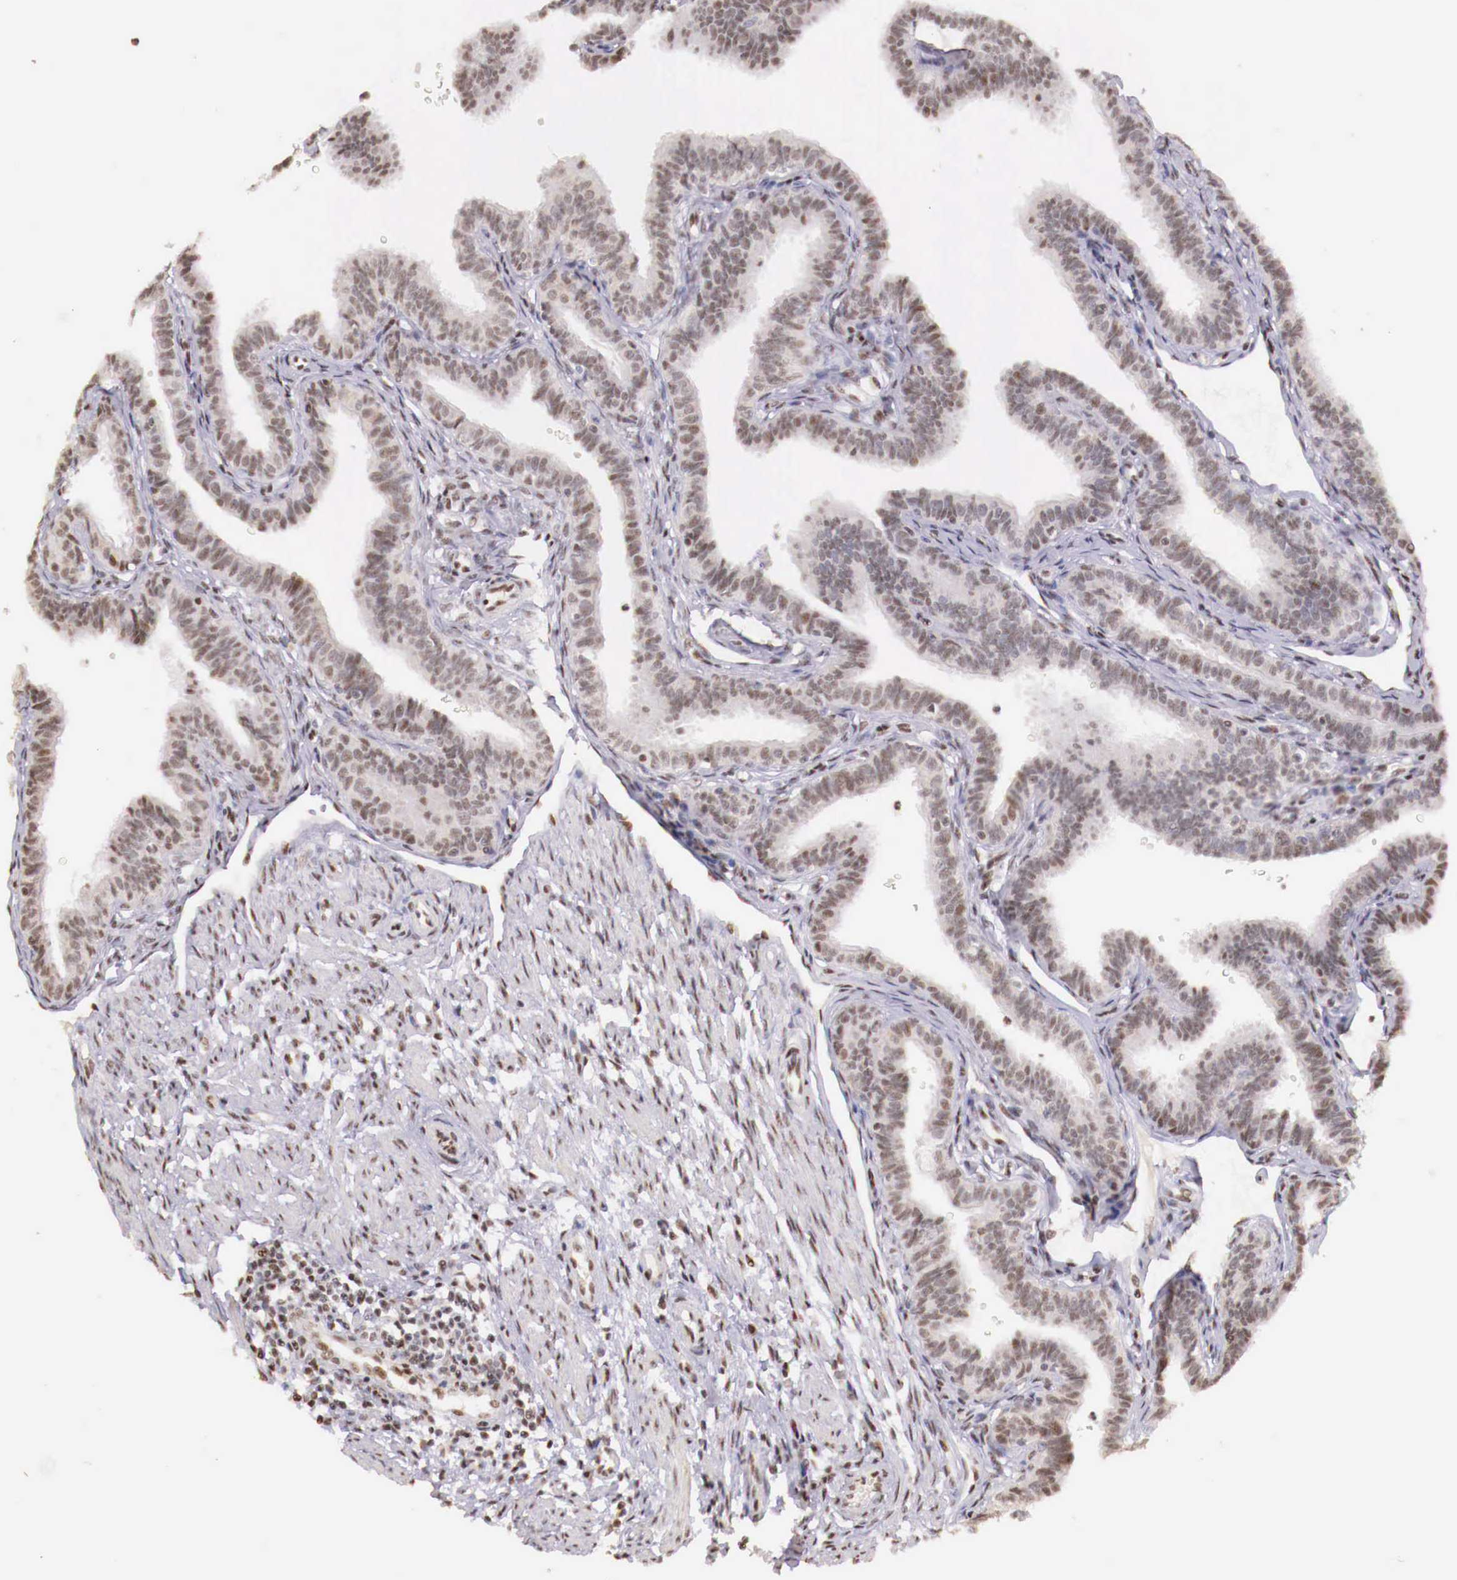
{"staining": {"intensity": "weak", "quantity": ">75%", "location": "nuclear"}, "tissue": "fallopian tube", "cell_type": "Glandular cells", "image_type": "normal", "snomed": [{"axis": "morphology", "description": "Normal tissue, NOS"}, {"axis": "topography", "description": "Fallopian tube"}], "caption": "This micrograph displays IHC staining of normal human fallopian tube, with low weak nuclear staining in about >75% of glandular cells.", "gene": "SP1", "patient": {"sex": "female", "age": 32}}